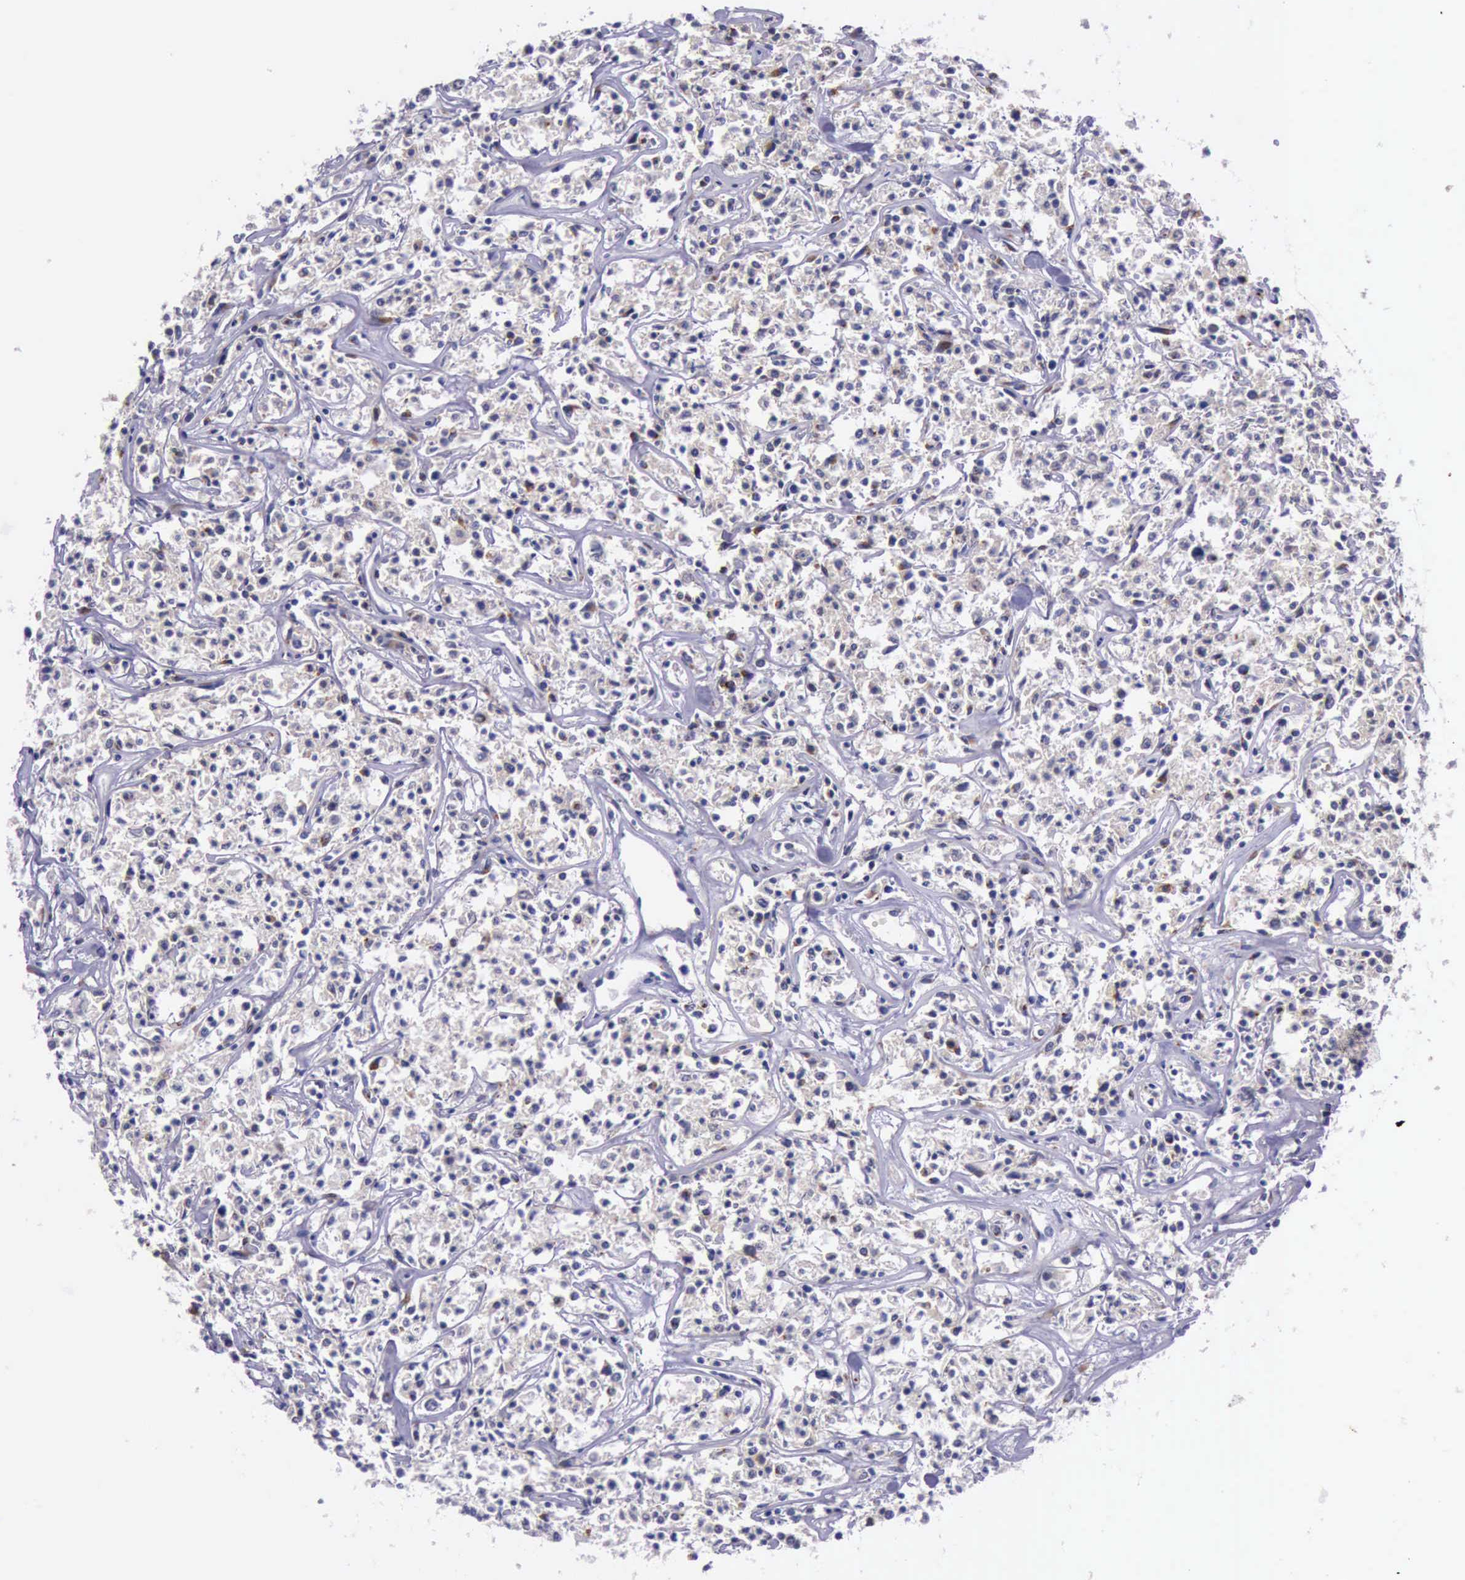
{"staining": {"intensity": "strong", "quantity": ">75%", "location": "cytoplasmic/membranous"}, "tissue": "lymphoma", "cell_type": "Tumor cells", "image_type": "cancer", "snomed": [{"axis": "morphology", "description": "Malignant lymphoma, non-Hodgkin's type, Low grade"}, {"axis": "topography", "description": "Small intestine"}], "caption": "Strong cytoplasmic/membranous protein expression is identified in approximately >75% of tumor cells in lymphoma.", "gene": "GOLGA5", "patient": {"sex": "female", "age": 59}}